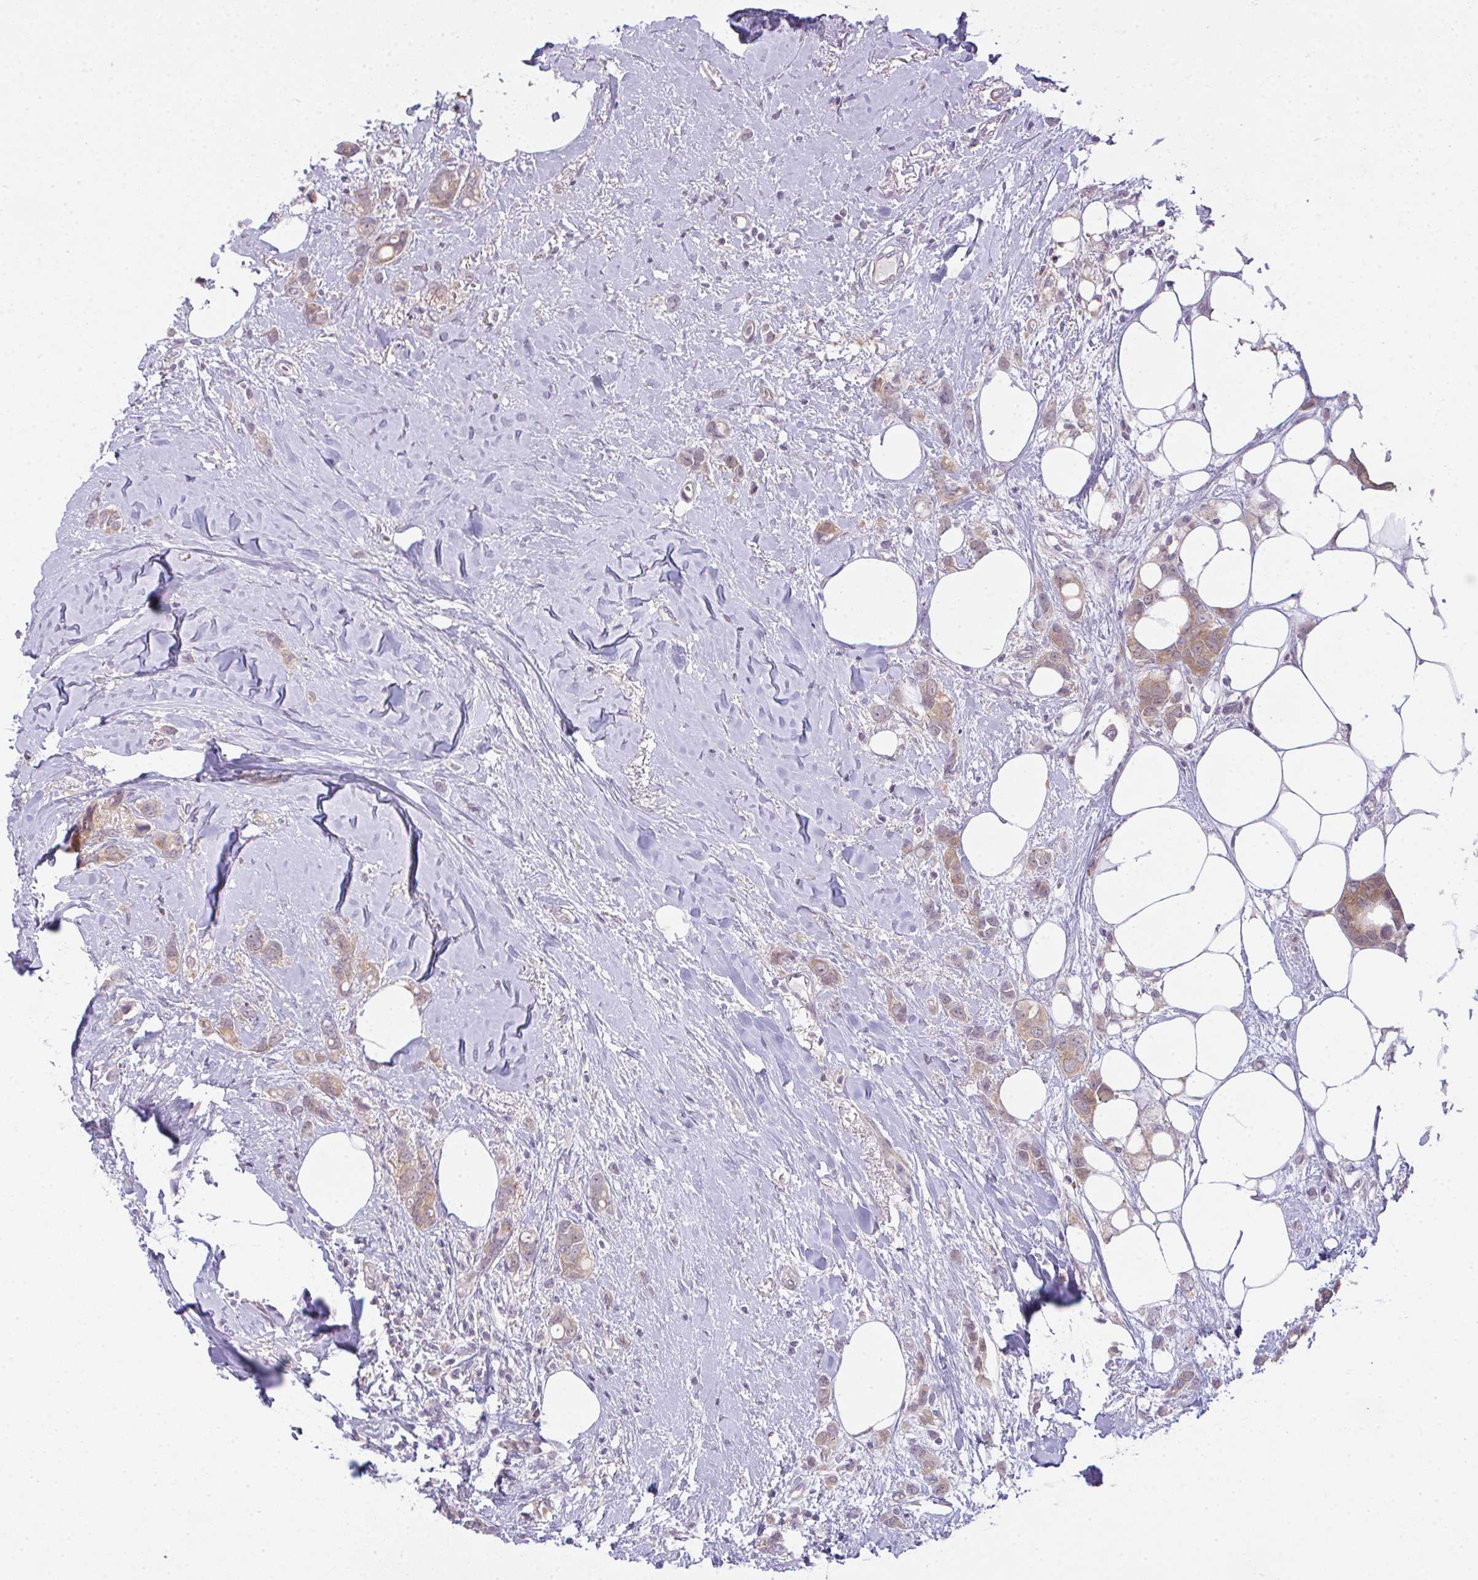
{"staining": {"intensity": "weak", "quantity": ">75%", "location": "cytoplasmic/membranous"}, "tissue": "breast cancer", "cell_type": "Tumor cells", "image_type": "cancer", "snomed": [{"axis": "morphology", "description": "Lobular carcinoma"}, {"axis": "topography", "description": "Breast"}], "caption": "Immunohistochemical staining of lobular carcinoma (breast) demonstrates low levels of weak cytoplasmic/membranous staining in approximately >75% of tumor cells. (Stains: DAB in brown, nuclei in blue, Microscopy: brightfield microscopy at high magnification).", "gene": "CSE1L", "patient": {"sex": "female", "age": 91}}